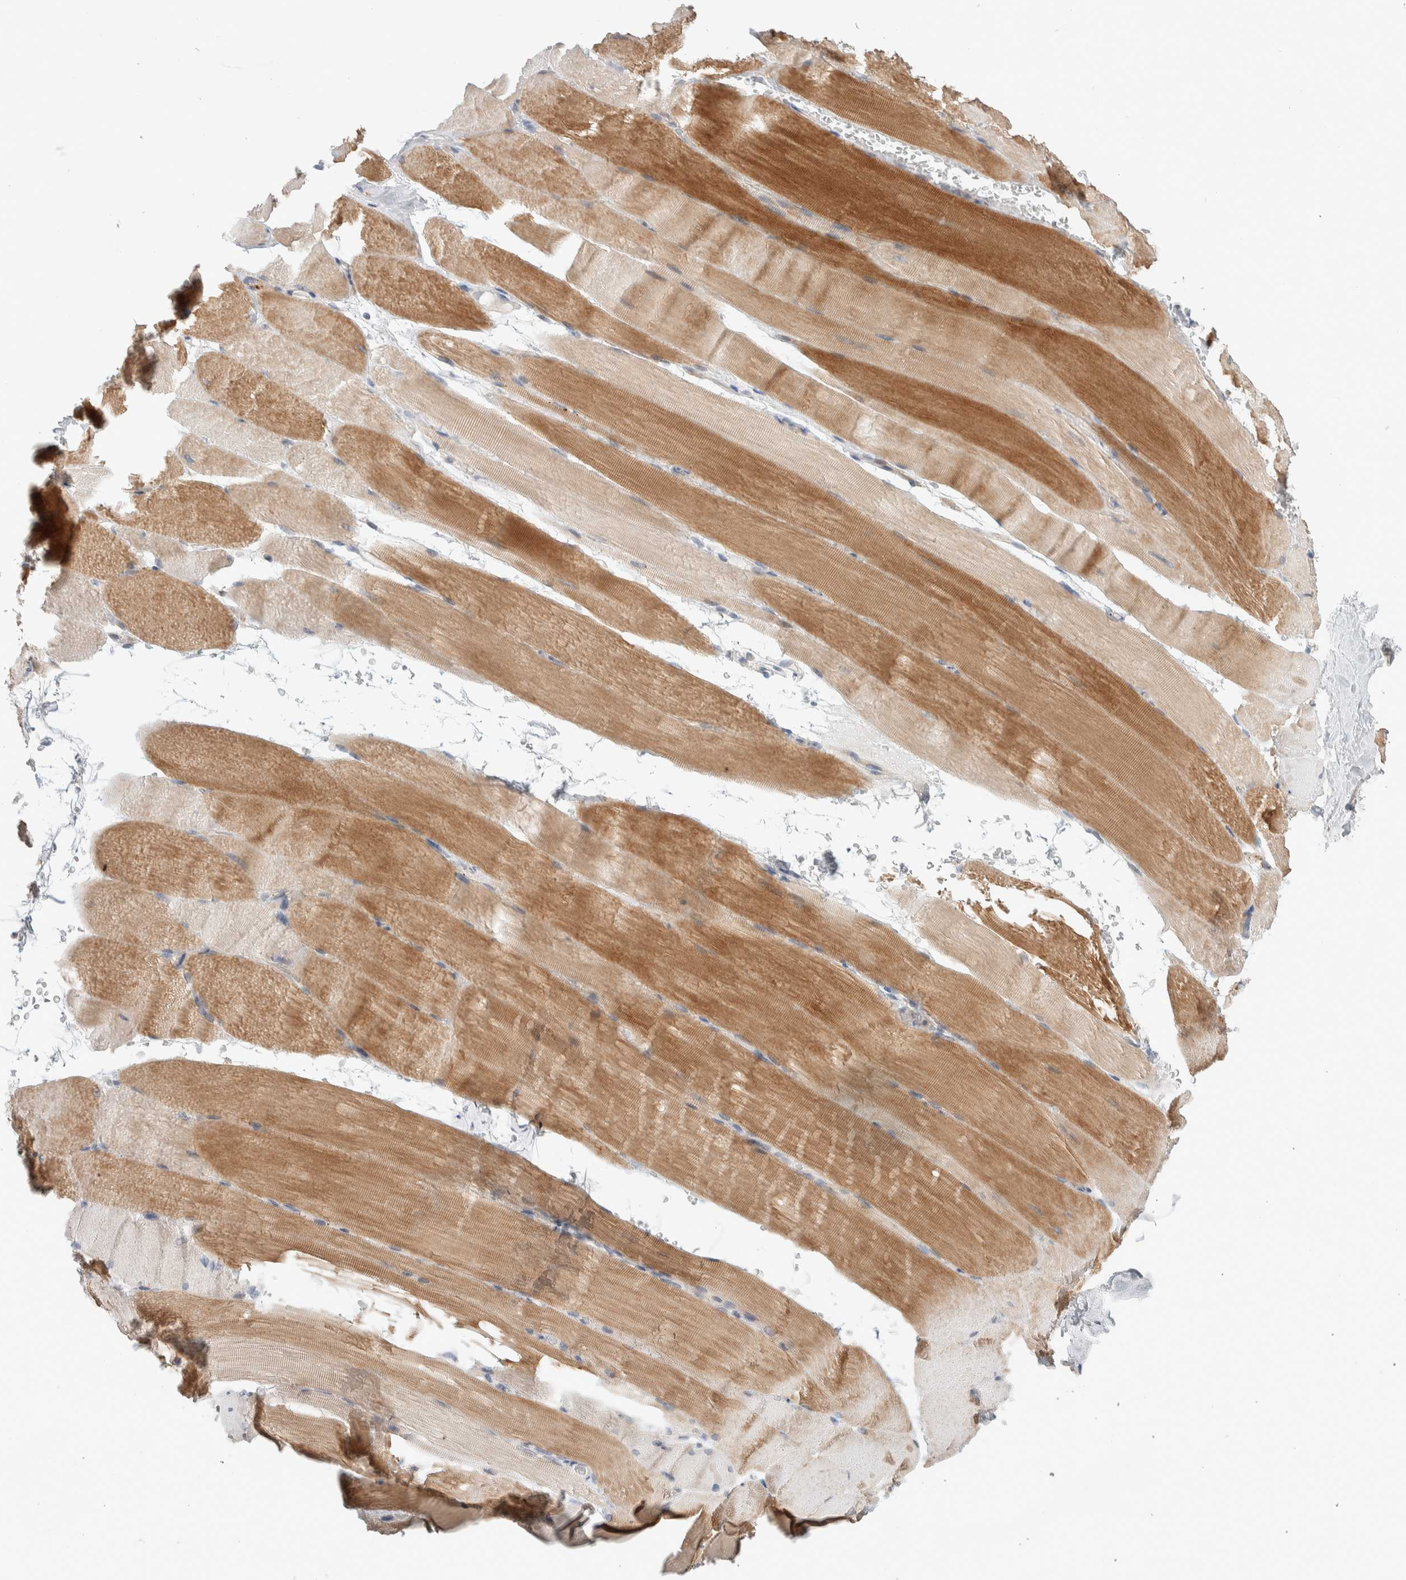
{"staining": {"intensity": "moderate", "quantity": ">75%", "location": "cytoplasmic/membranous"}, "tissue": "skeletal muscle", "cell_type": "Myocytes", "image_type": "normal", "snomed": [{"axis": "morphology", "description": "Normal tissue, NOS"}, {"axis": "topography", "description": "Skeletal muscle"}, {"axis": "topography", "description": "Parathyroid gland"}], "caption": "Immunohistochemical staining of normal skeletal muscle demonstrates moderate cytoplasmic/membranous protein staining in approximately >75% of myocytes.", "gene": "ADCY8", "patient": {"sex": "female", "age": 37}}